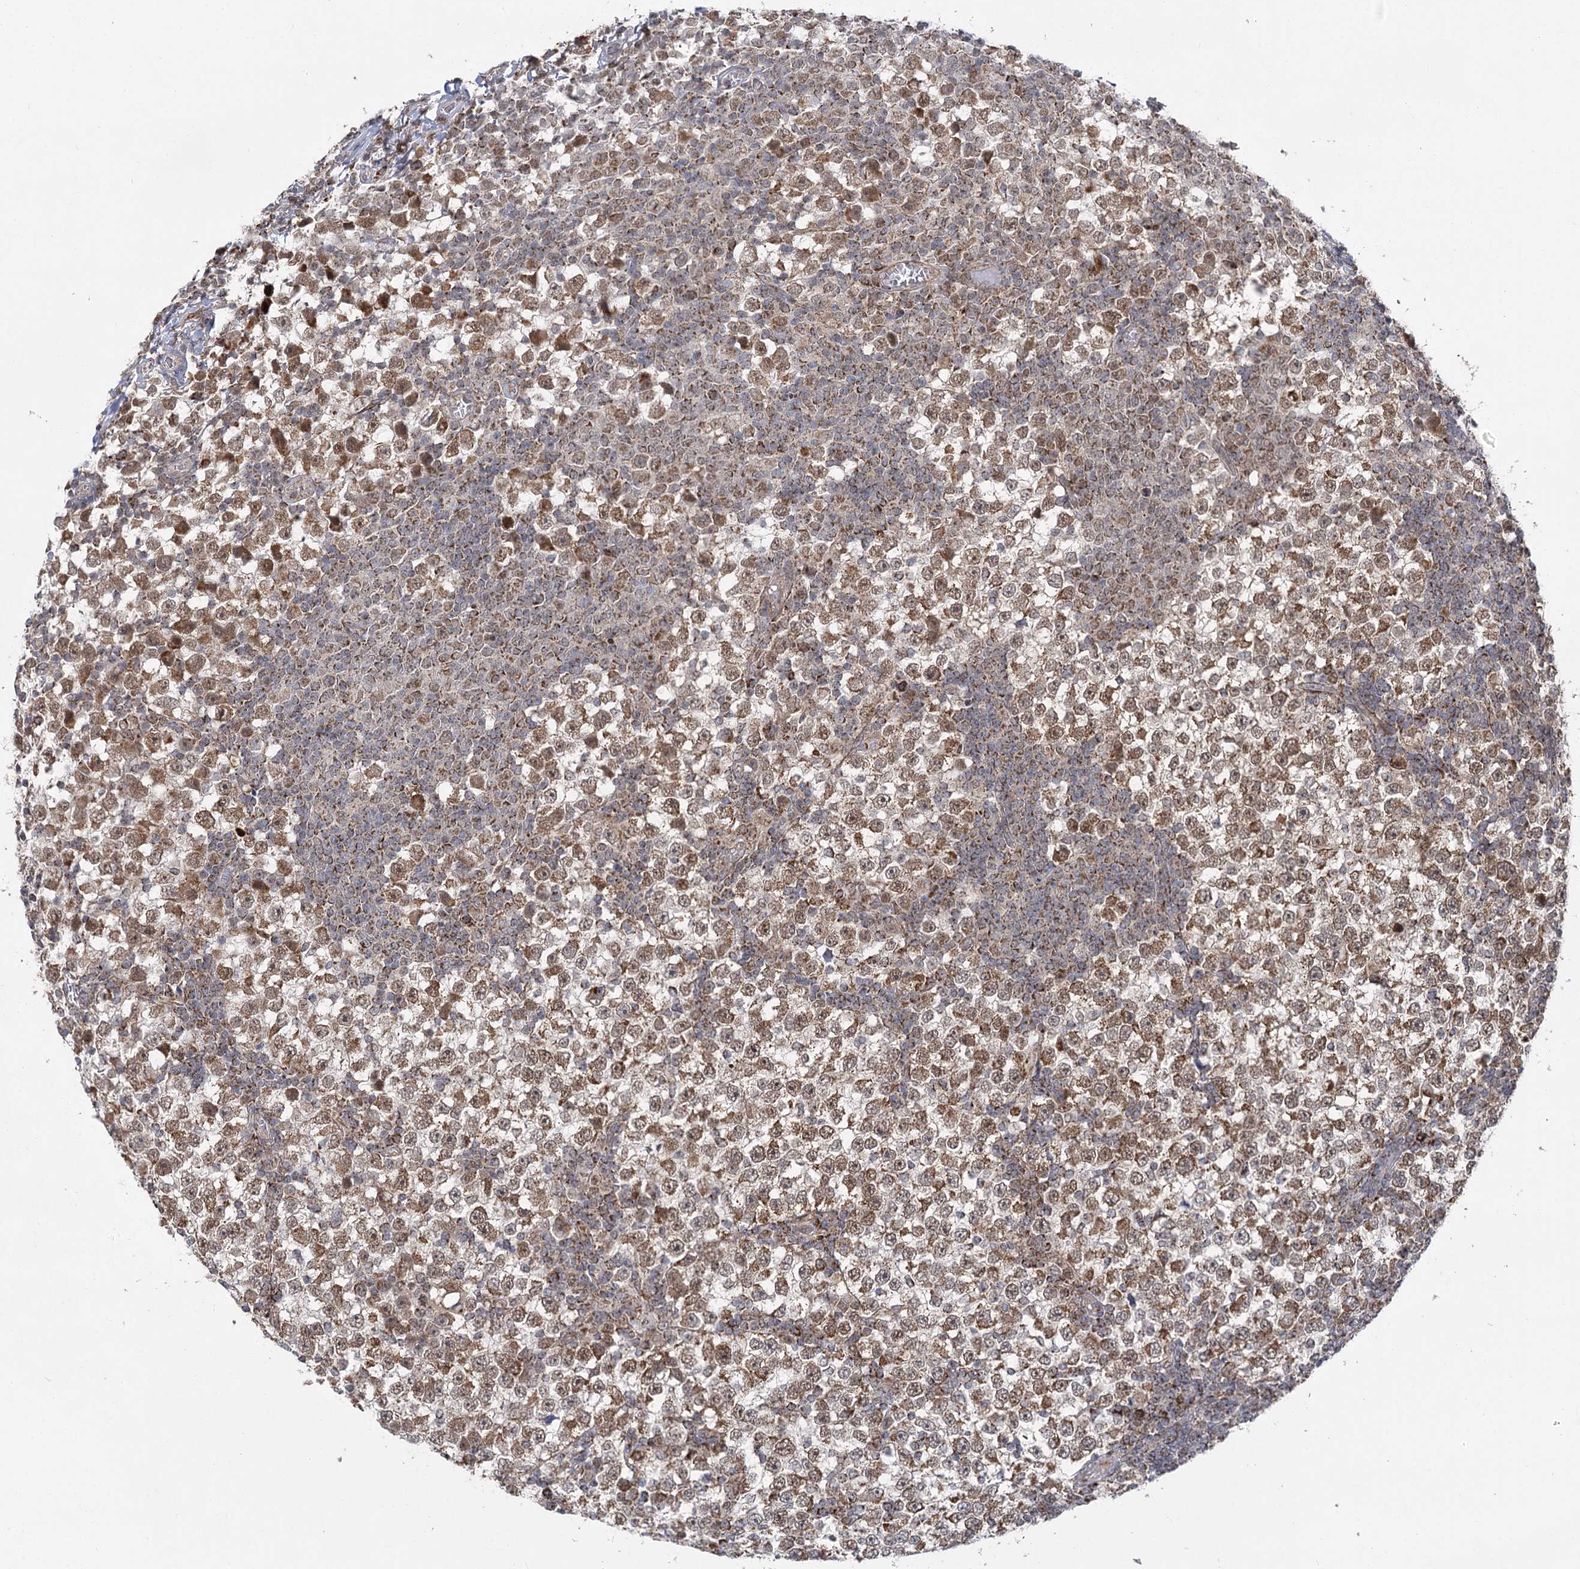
{"staining": {"intensity": "moderate", "quantity": ">75%", "location": "cytoplasmic/membranous,nuclear"}, "tissue": "testis cancer", "cell_type": "Tumor cells", "image_type": "cancer", "snomed": [{"axis": "morphology", "description": "Seminoma, NOS"}, {"axis": "topography", "description": "Testis"}], "caption": "A micrograph of testis cancer (seminoma) stained for a protein shows moderate cytoplasmic/membranous and nuclear brown staining in tumor cells. (IHC, brightfield microscopy, high magnification).", "gene": "SLC4A1AP", "patient": {"sex": "male", "age": 65}}